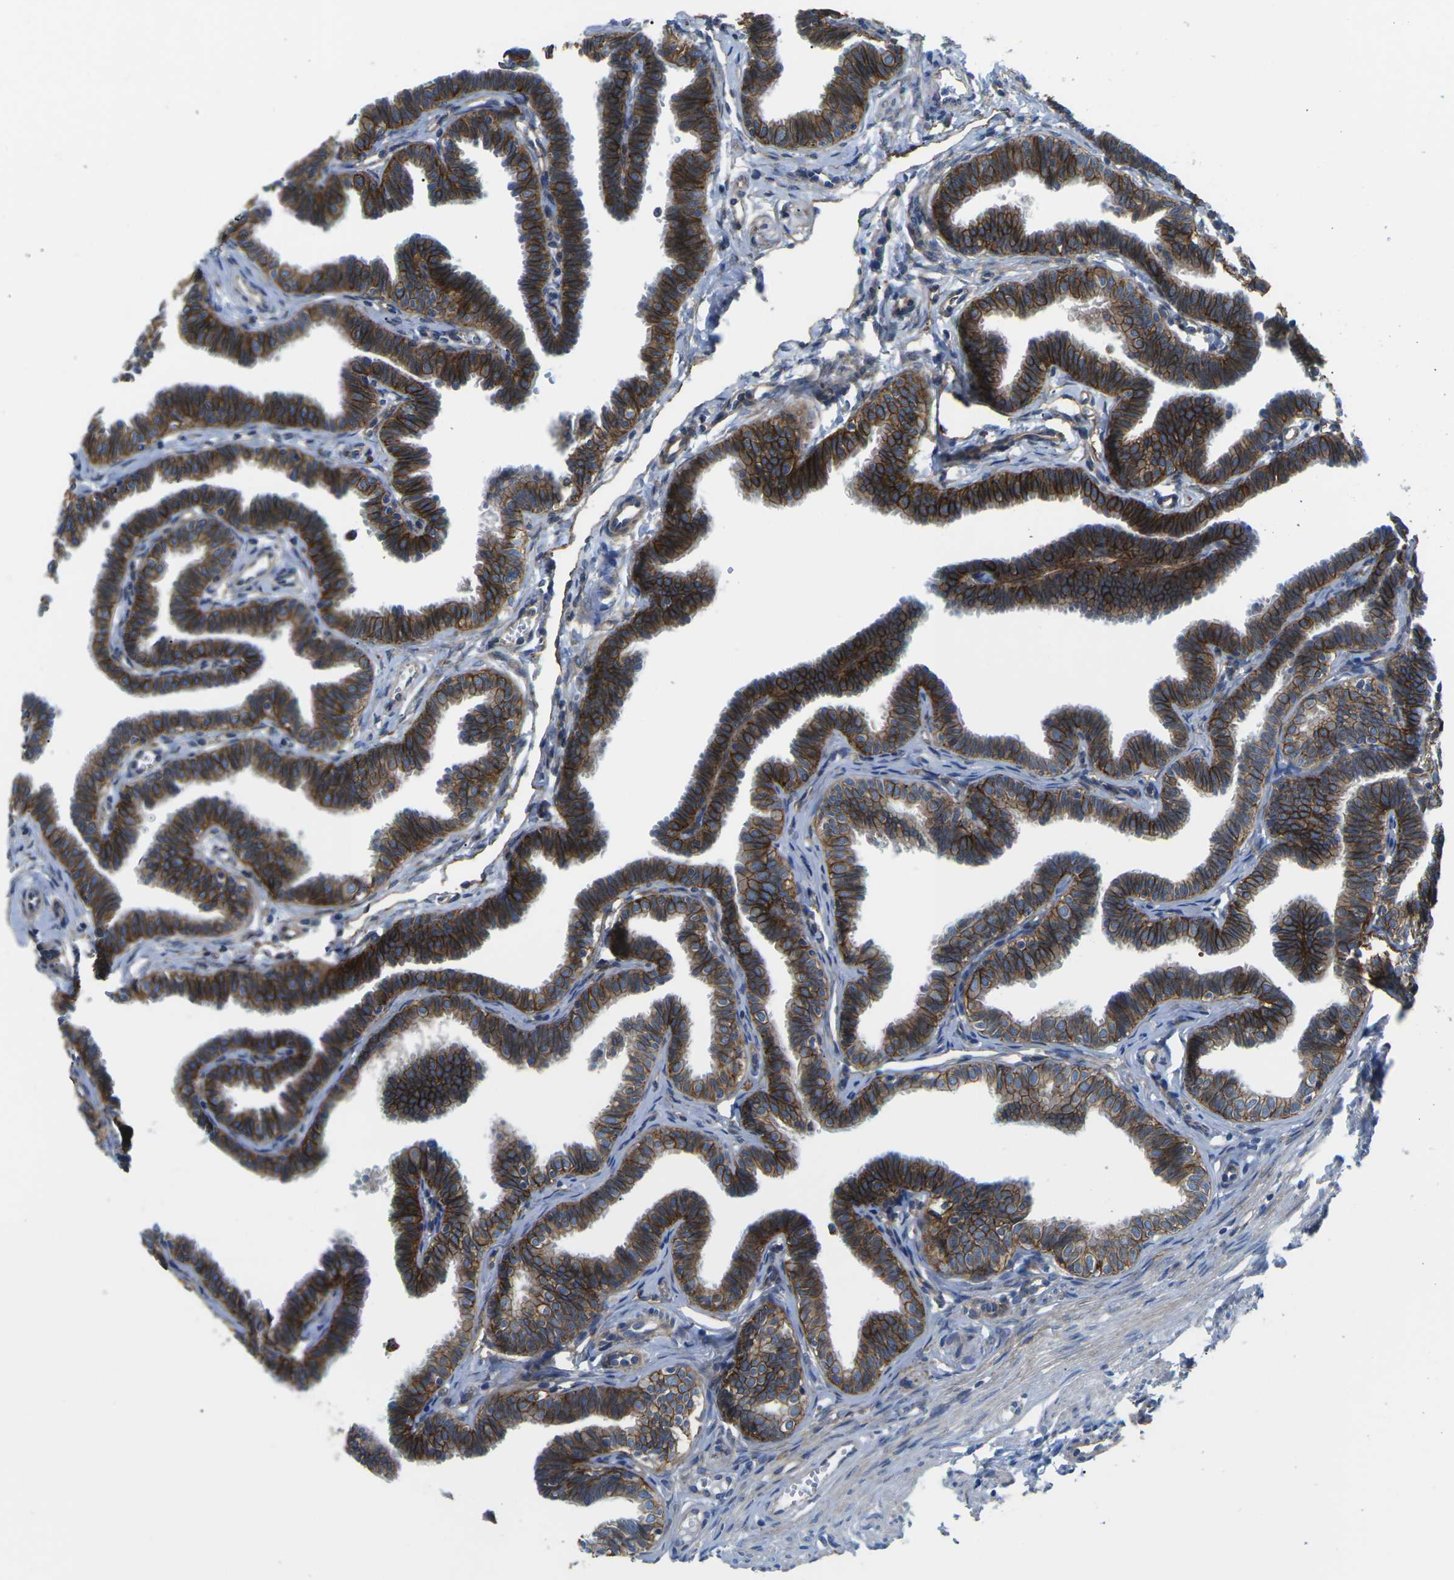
{"staining": {"intensity": "strong", "quantity": ">75%", "location": "cytoplasmic/membranous"}, "tissue": "fallopian tube", "cell_type": "Glandular cells", "image_type": "normal", "snomed": [{"axis": "morphology", "description": "Normal tissue, NOS"}, {"axis": "topography", "description": "Fallopian tube"}, {"axis": "topography", "description": "Ovary"}], "caption": "Strong cytoplasmic/membranous staining is identified in about >75% of glandular cells in normal fallopian tube. The staining was performed using DAB (3,3'-diaminobenzidine) to visualize the protein expression in brown, while the nuclei were stained in blue with hematoxylin (Magnification: 20x).", "gene": "DLG1", "patient": {"sex": "female", "age": 23}}